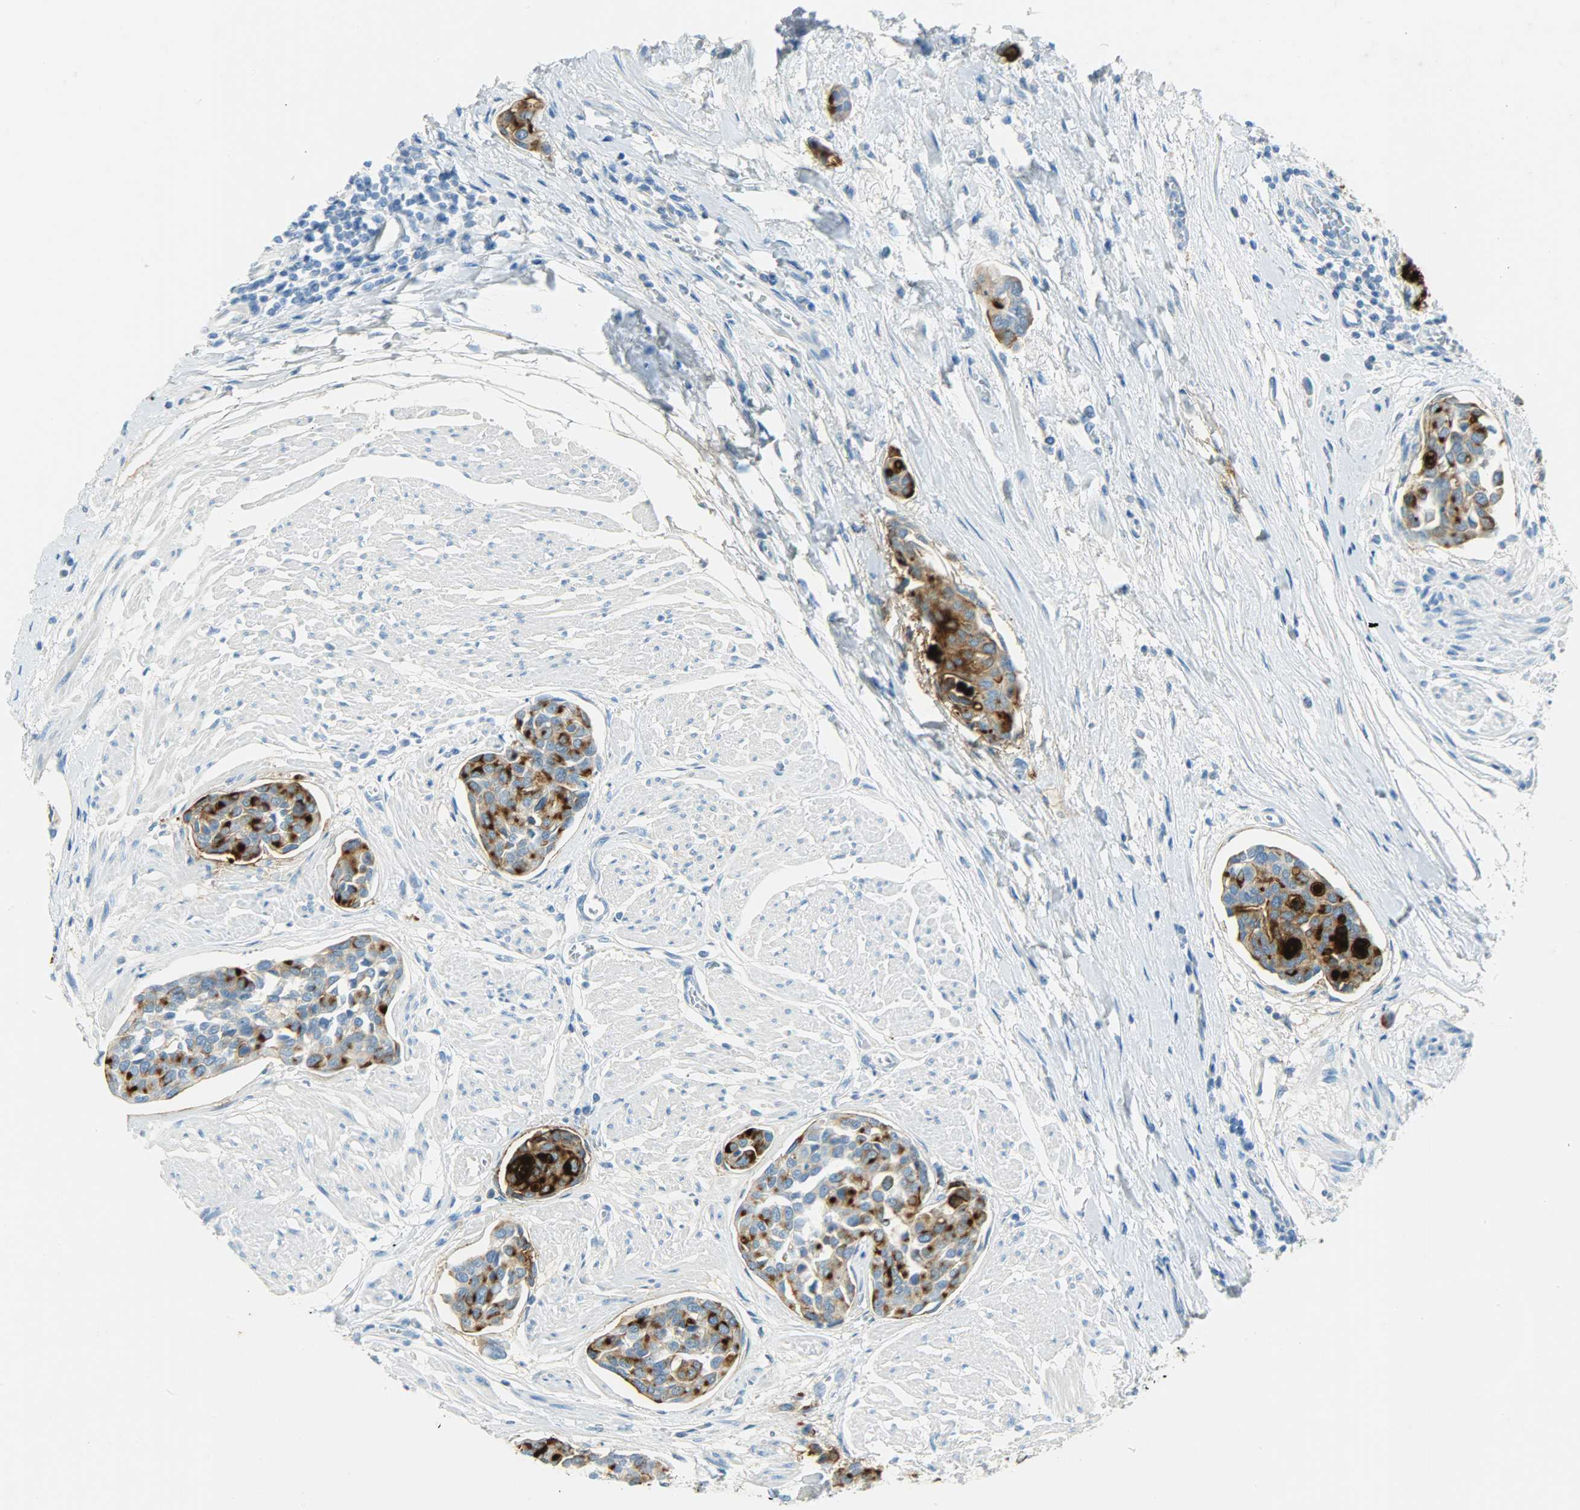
{"staining": {"intensity": "strong", "quantity": ">75%", "location": "cytoplasmic/membranous"}, "tissue": "urothelial cancer", "cell_type": "Tumor cells", "image_type": "cancer", "snomed": [{"axis": "morphology", "description": "Urothelial carcinoma, High grade"}, {"axis": "topography", "description": "Urinary bladder"}], "caption": "A brown stain highlights strong cytoplasmic/membranous staining of a protein in urothelial cancer tumor cells.", "gene": "PROM1", "patient": {"sex": "male", "age": 78}}